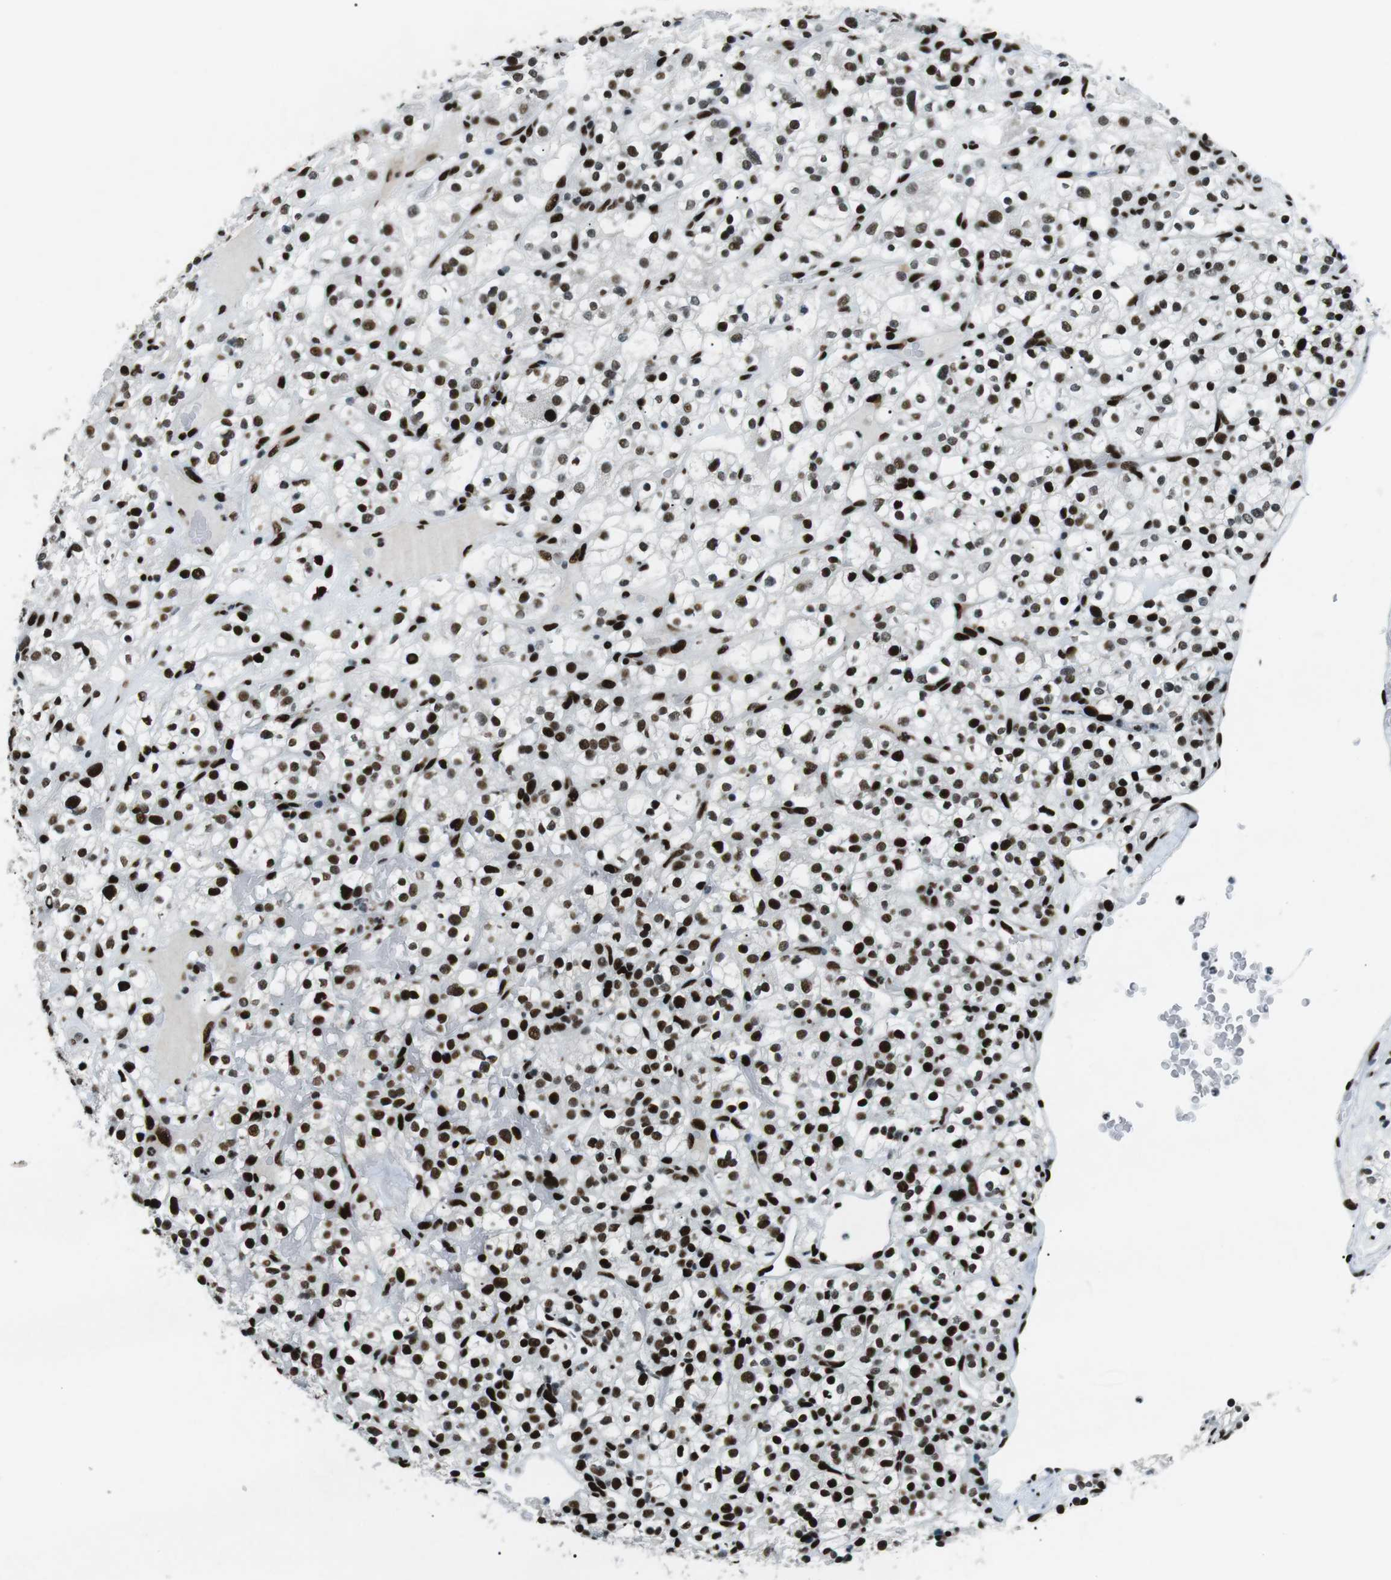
{"staining": {"intensity": "strong", "quantity": ">75%", "location": "nuclear"}, "tissue": "renal cancer", "cell_type": "Tumor cells", "image_type": "cancer", "snomed": [{"axis": "morphology", "description": "Normal tissue, NOS"}, {"axis": "morphology", "description": "Adenocarcinoma, NOS"}, {"axis": "topography", "description": "Kidney"}], "caption": "Adenocarcinoma (renal) was stained to show a protein in brown. There is high levels of strong nuclear staining in approximately >75% of tumor cells.", "gene": "PML", "patient": {"sex": "female", "age": 72}}